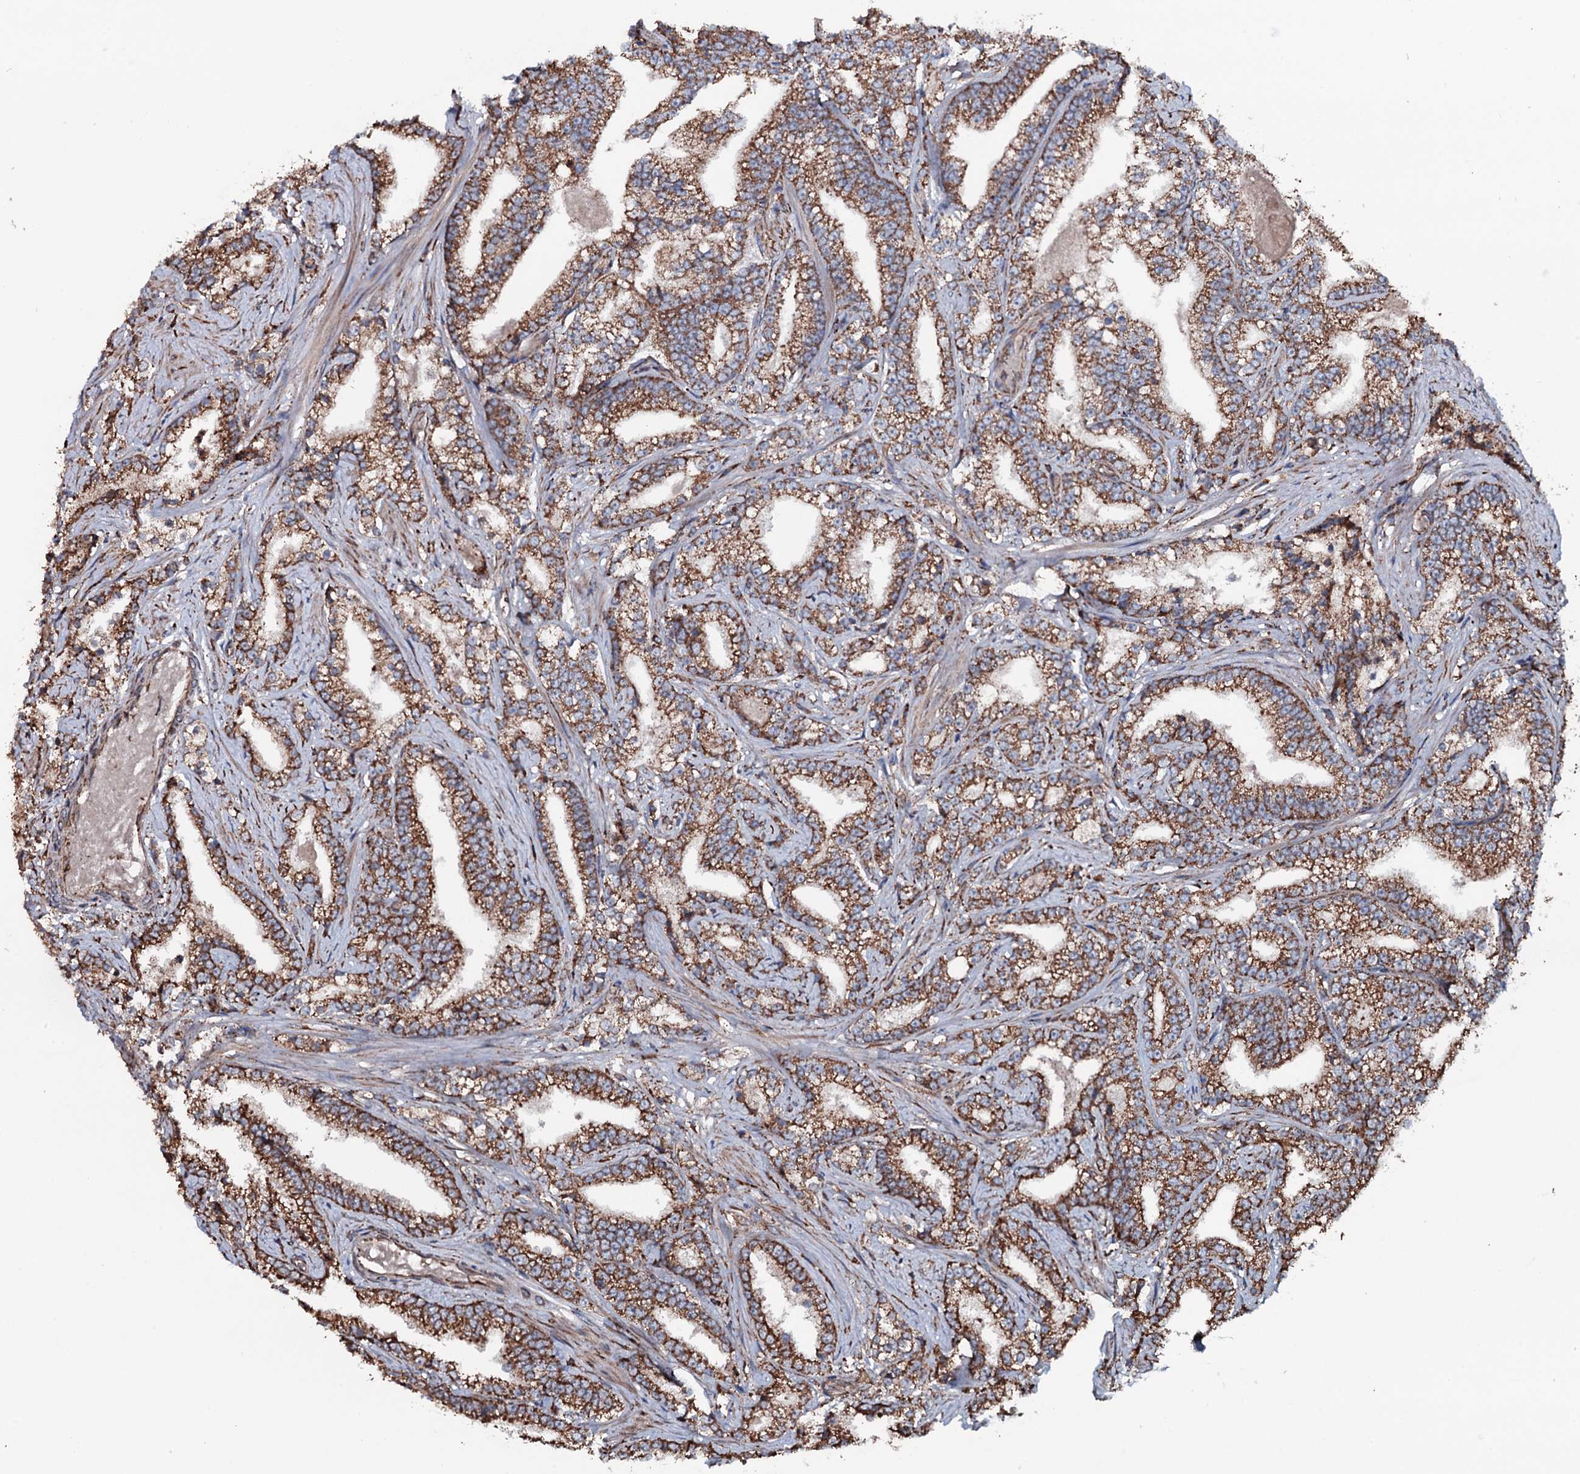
{"staining": {"intensity": "strong", "quantity": ">75%", "location": "cytoplasmic/membranous"}, "tissue": "prostate cancer", "cell_type": "Tumor cells", "image_type": "cancer", "snomed": [{"axis": "morphology", "description": "Adenocarcinoma, High grade"}, {"axis": "topography", "description": "Prostate and seminal vesicle, NOS"}], "caption": "Immunohistochemistry (IHC) (DAB (3,3'-diaminobenzidine)) staining of prostate cancer shows strong cytoplasmic/membranous protein positivity in about >75% of tumor cells.", "gene": "RAB12", "patient": {"sex": "male", "age": 67}}